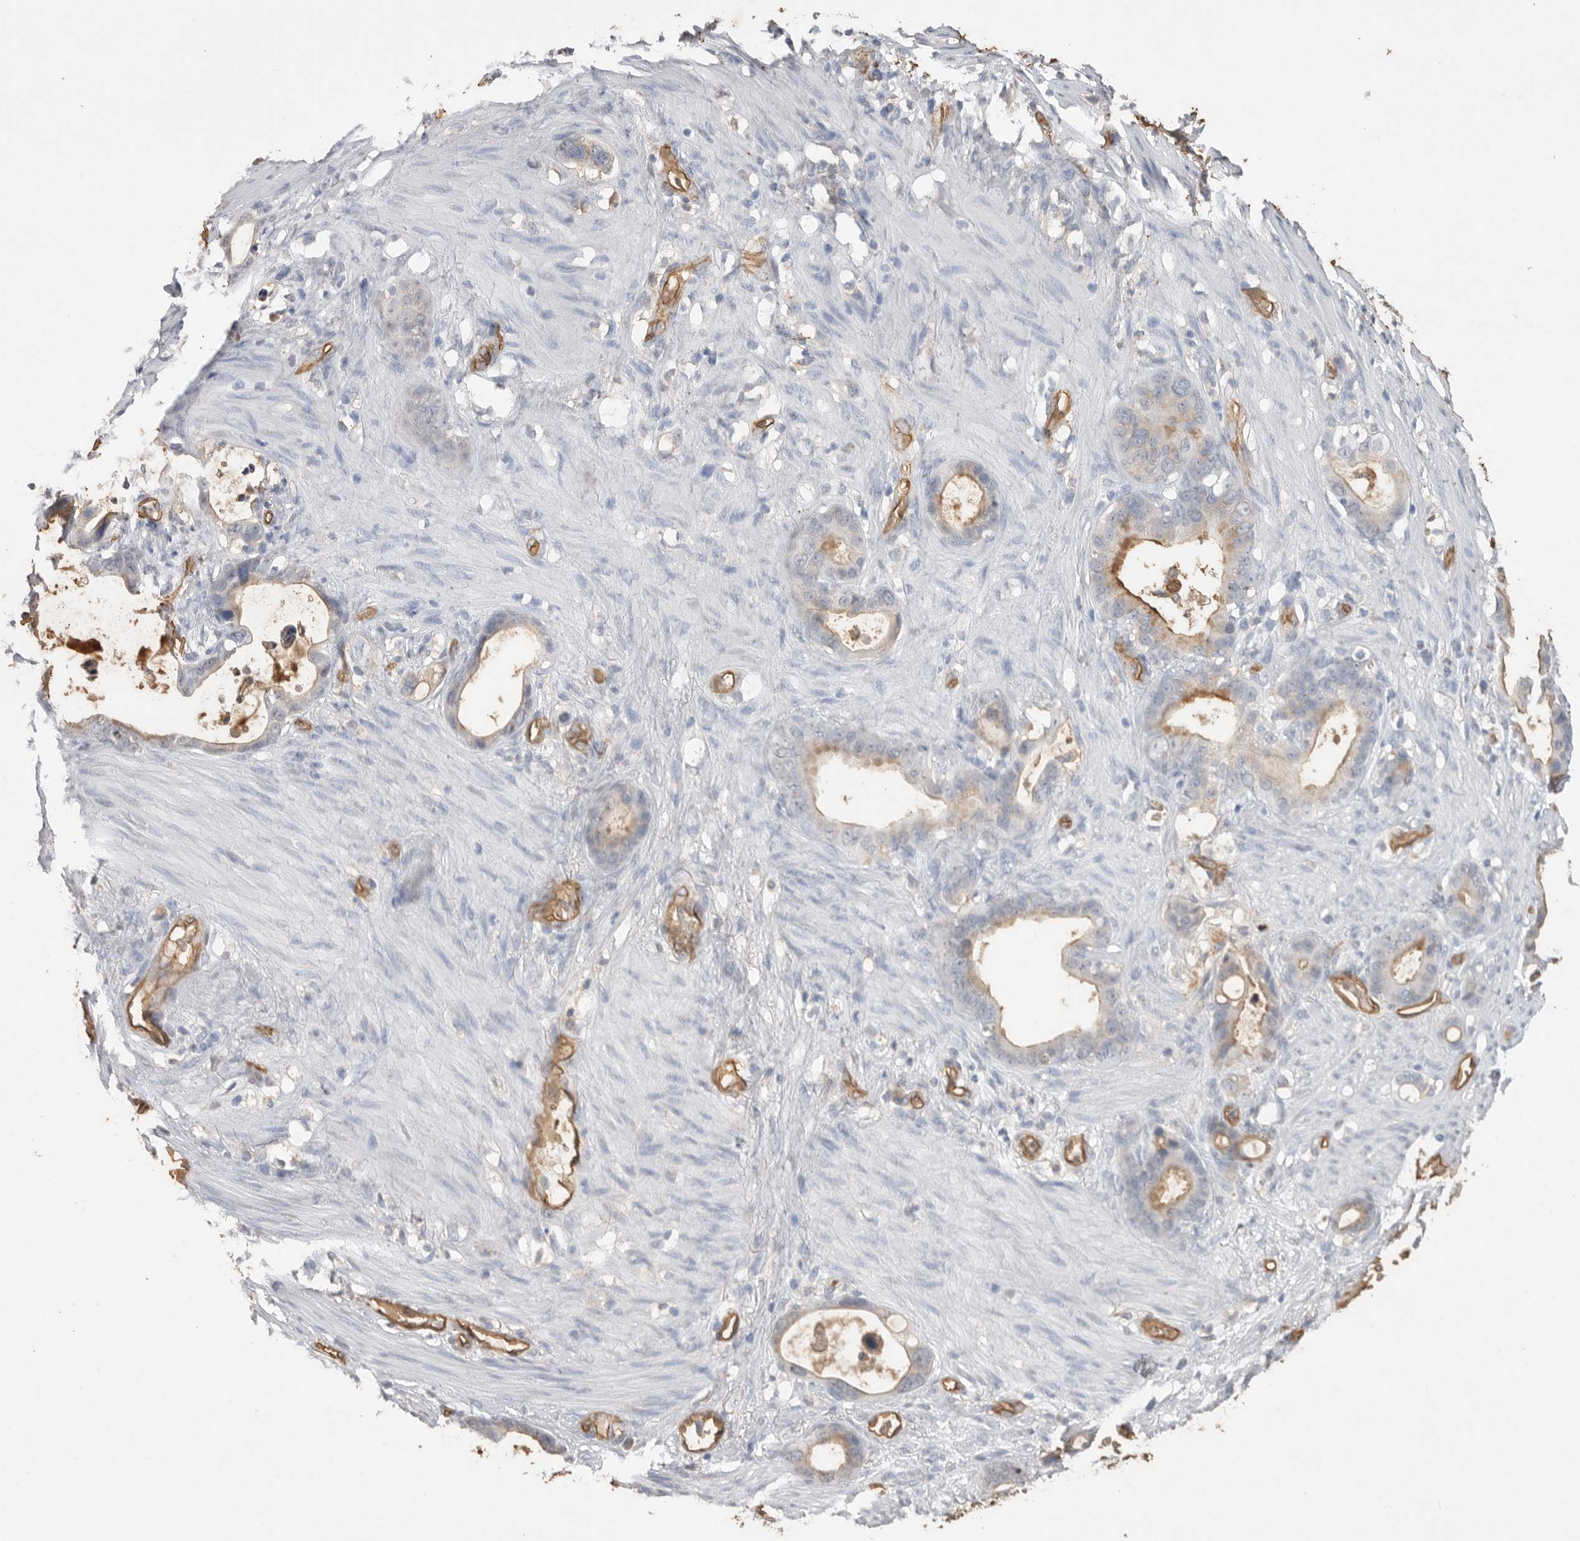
{"staining": {"intensity": "weak", "quantity": "<25%", "location": "cytoplasmic/membranous"}, "tissue": "stomach cancer", "cell_type": "Tumor cells", "image_type": "cancer", "snomed": [{"axis": "morphology", "description": "Adenocarcinoma, NOS"}, {"axis": "topography", "description": "Stomach"}], "caption": "The histopathology image shows no staining of tumor cells in adenocarcinoma (stomach).", "gene": "IL27", "patient": {"sex": "female", "age": 75}}